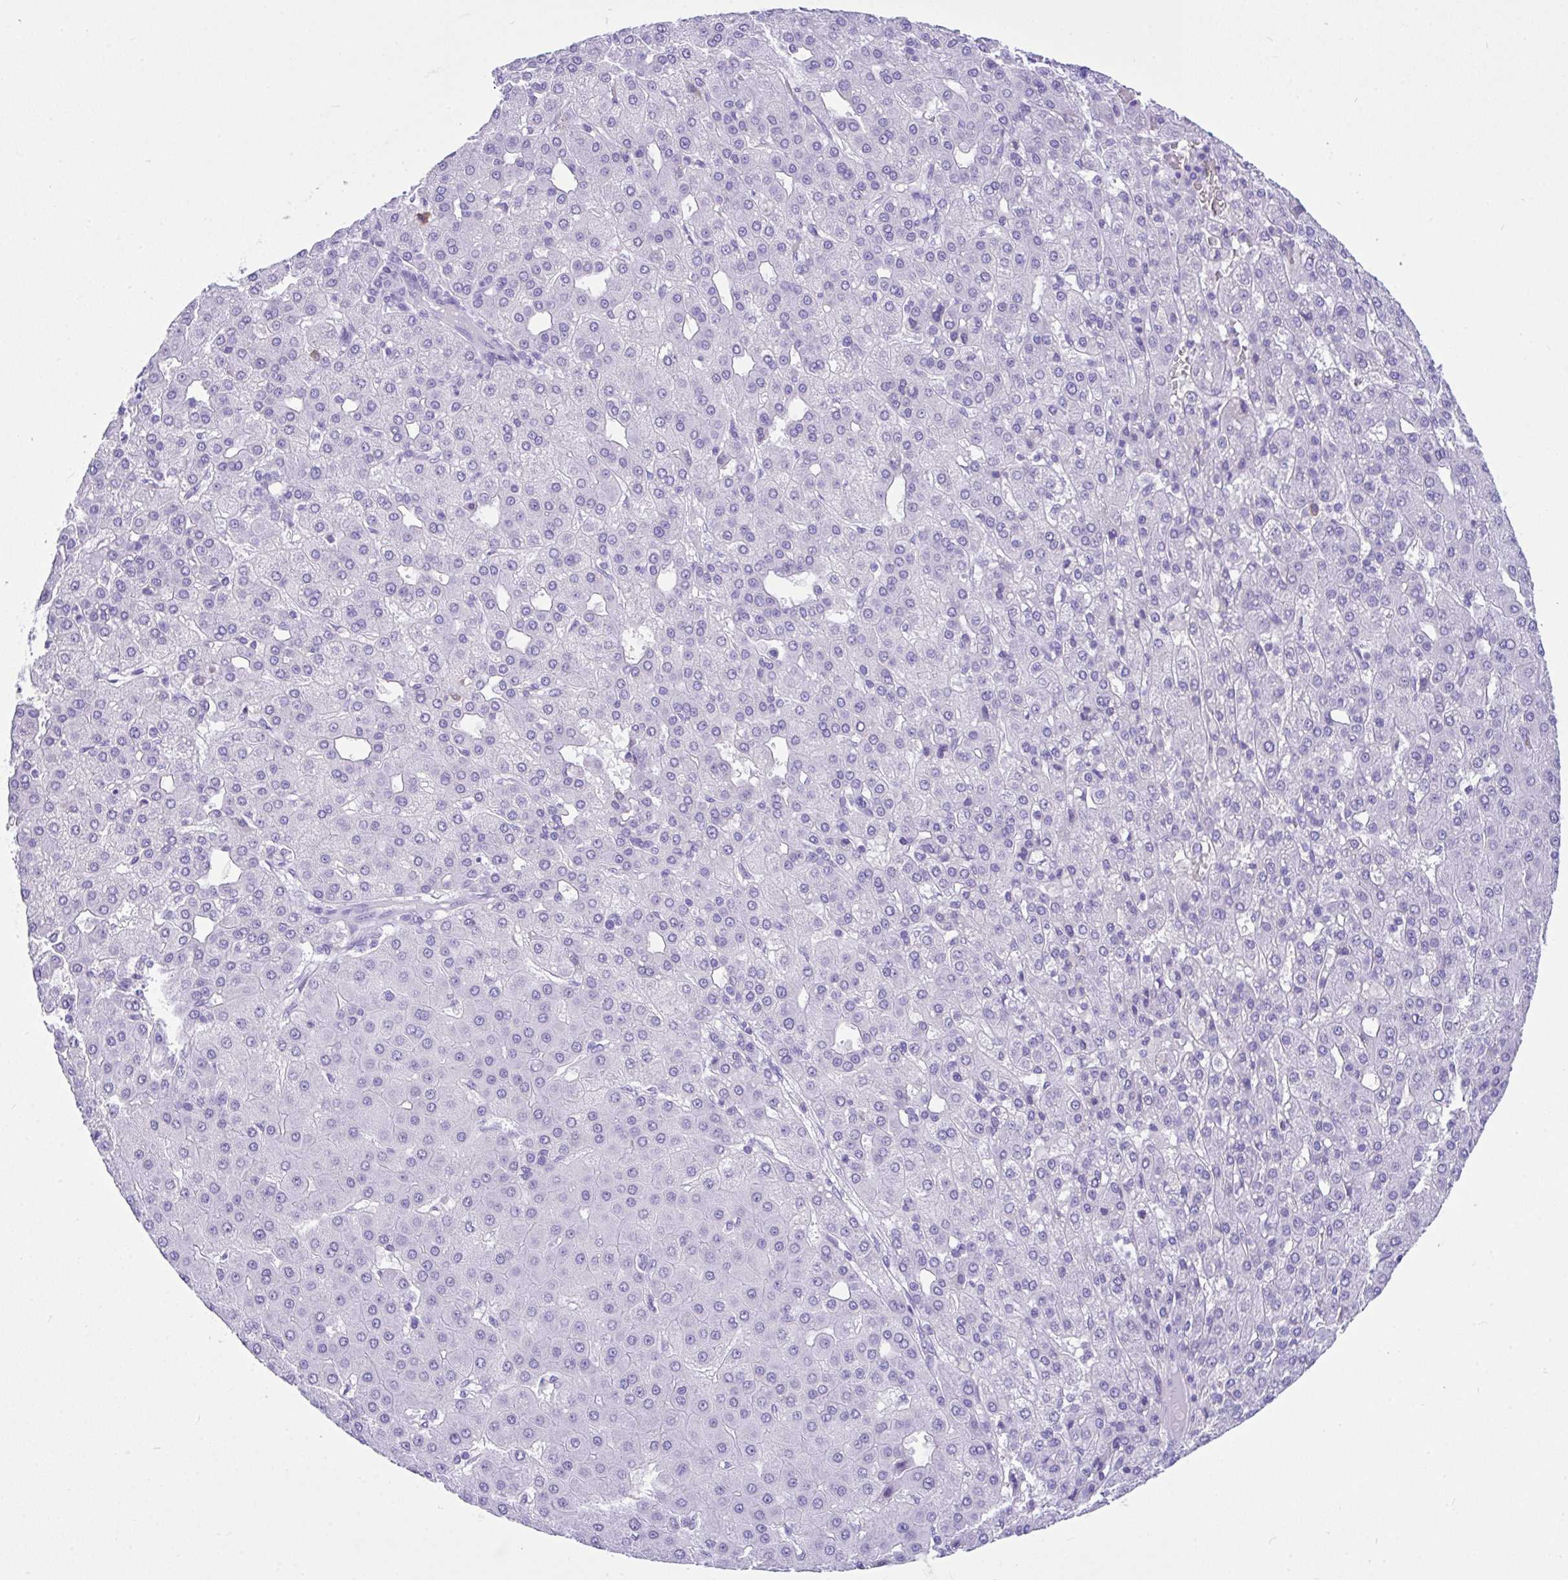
{"staining": {"intensity": "negative", "quantity": "none", "location": "none"}, "tissue": "liver cancer", "cell_type": "Tumor cells", "image_type": "cancer", "snomed": [{"axis": "morphology", "description": "Carcinoma, Hepatocellular, NOS"}, {"axis": "topography", "description": "Liver"}], "caption": "Immunohistochemistry (IHC) photomicrograph of neoplastic tissue: liver cancer (hepatocellular carcinoma) stained with DAB (3,3'-diaminobenzidine) displays no significant protein expression in tumor cells.", "gene": "BEST4", "patient": {"sex": "male", "age": 65}}